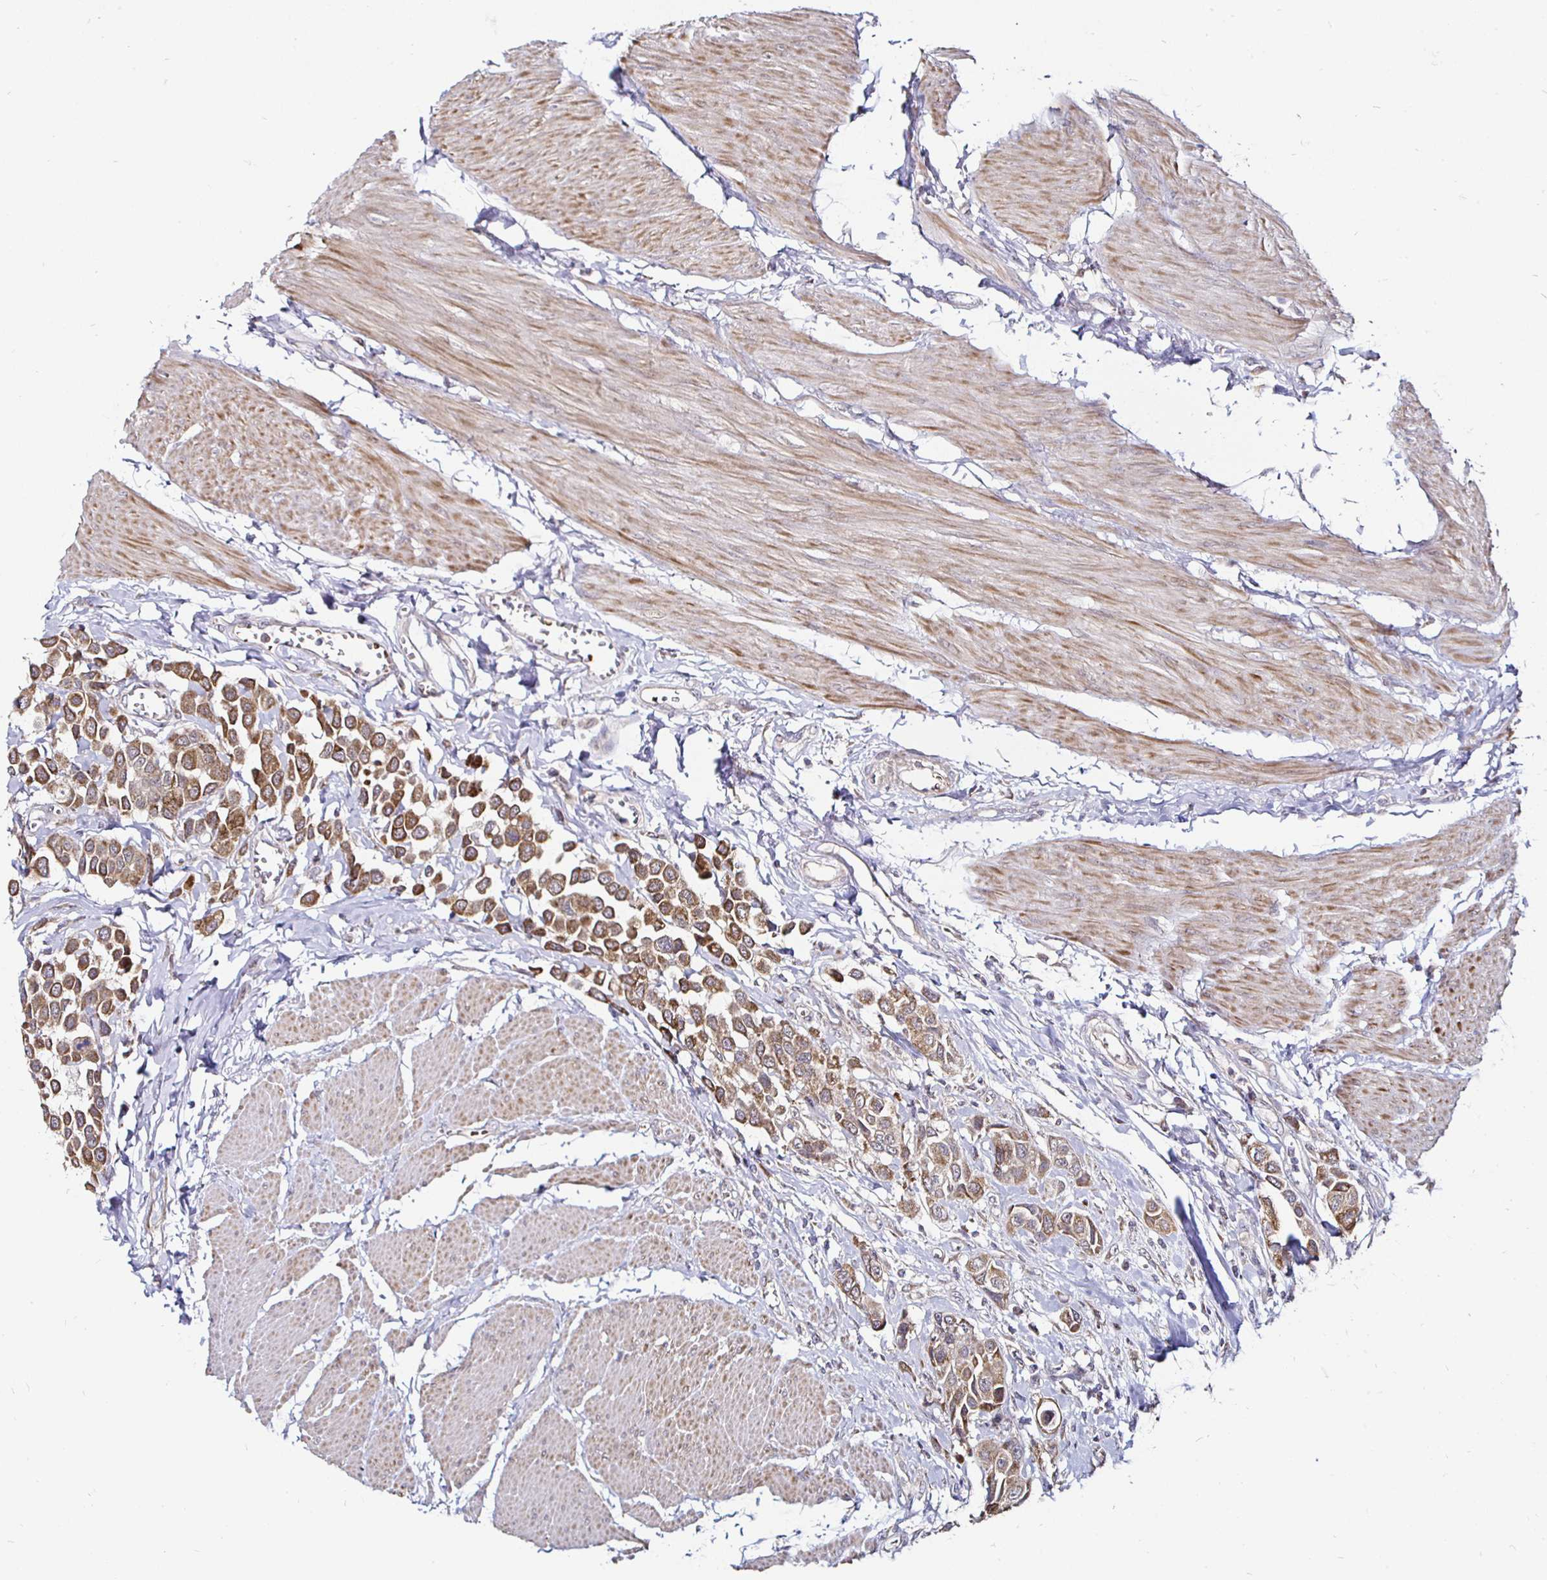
{"staining": {"intensity": "moderate", "quantity": ">75%", "location": "cytoplasmic/membranous"}, "tissue": "urothelial cancer", "cell_type": "Tumor cells", "image_type": "cancer", "snomed": [{"axis": "morphology", "description": "Urothelial carcinoma, High grade"}, {"axis": "topography", "description": "Urinary bladder"}], "caption": "Immunohistochemical staining of urothelial cancer exhibits medium levels of moderate cytoplasmic/membranous protein positivity in about >75% of tumor cells. Immunohistochemistry (ihc) stains the protein in brown and the nuclei are stained blue.", "gene": "ATG3", "patient": {"sex": "male", "age": 50}}